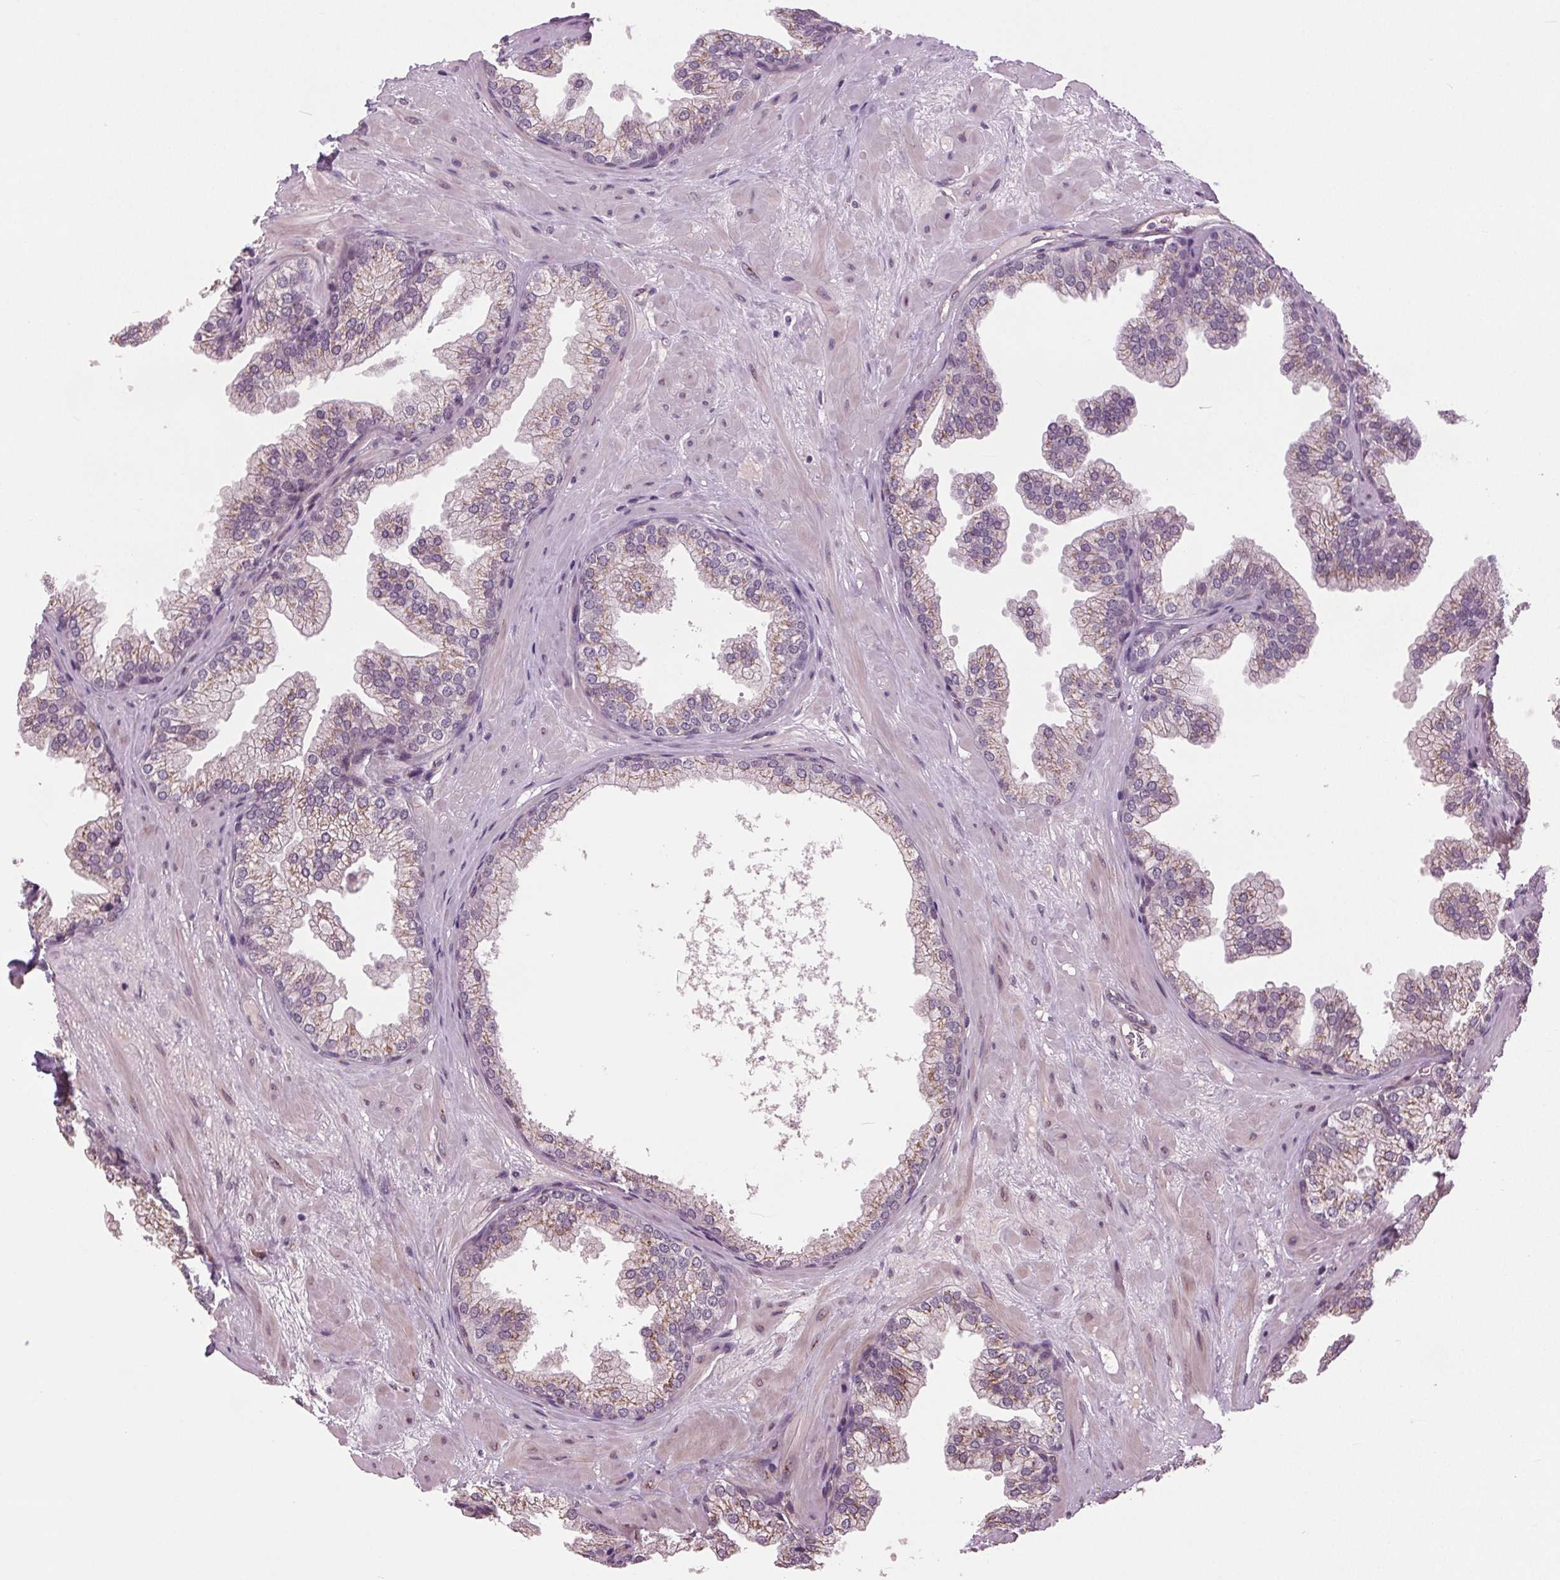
{"staining": {"intensity": "moderate", "quantity": "25%-75%", "location": "cytoplasmic/membranous"}, "tissue": "prostate", "cell_type": "Glandular cells", "image_type": "normal", "snomed": [{"axis": "morphology", "description": "Normal tissue, NOS"}, {"axis": "topography", "description": "Prostate"}], "caption": "A micrograph of human prostate stained for a protein reveals moderate cytoplasmic/membranous brown staining in glandular cells. (DAB IHC, brown staining for protein, blue staining for nuclei).", "gene": "BSDC1", "patient": {"sex": "male", "age": 37}}